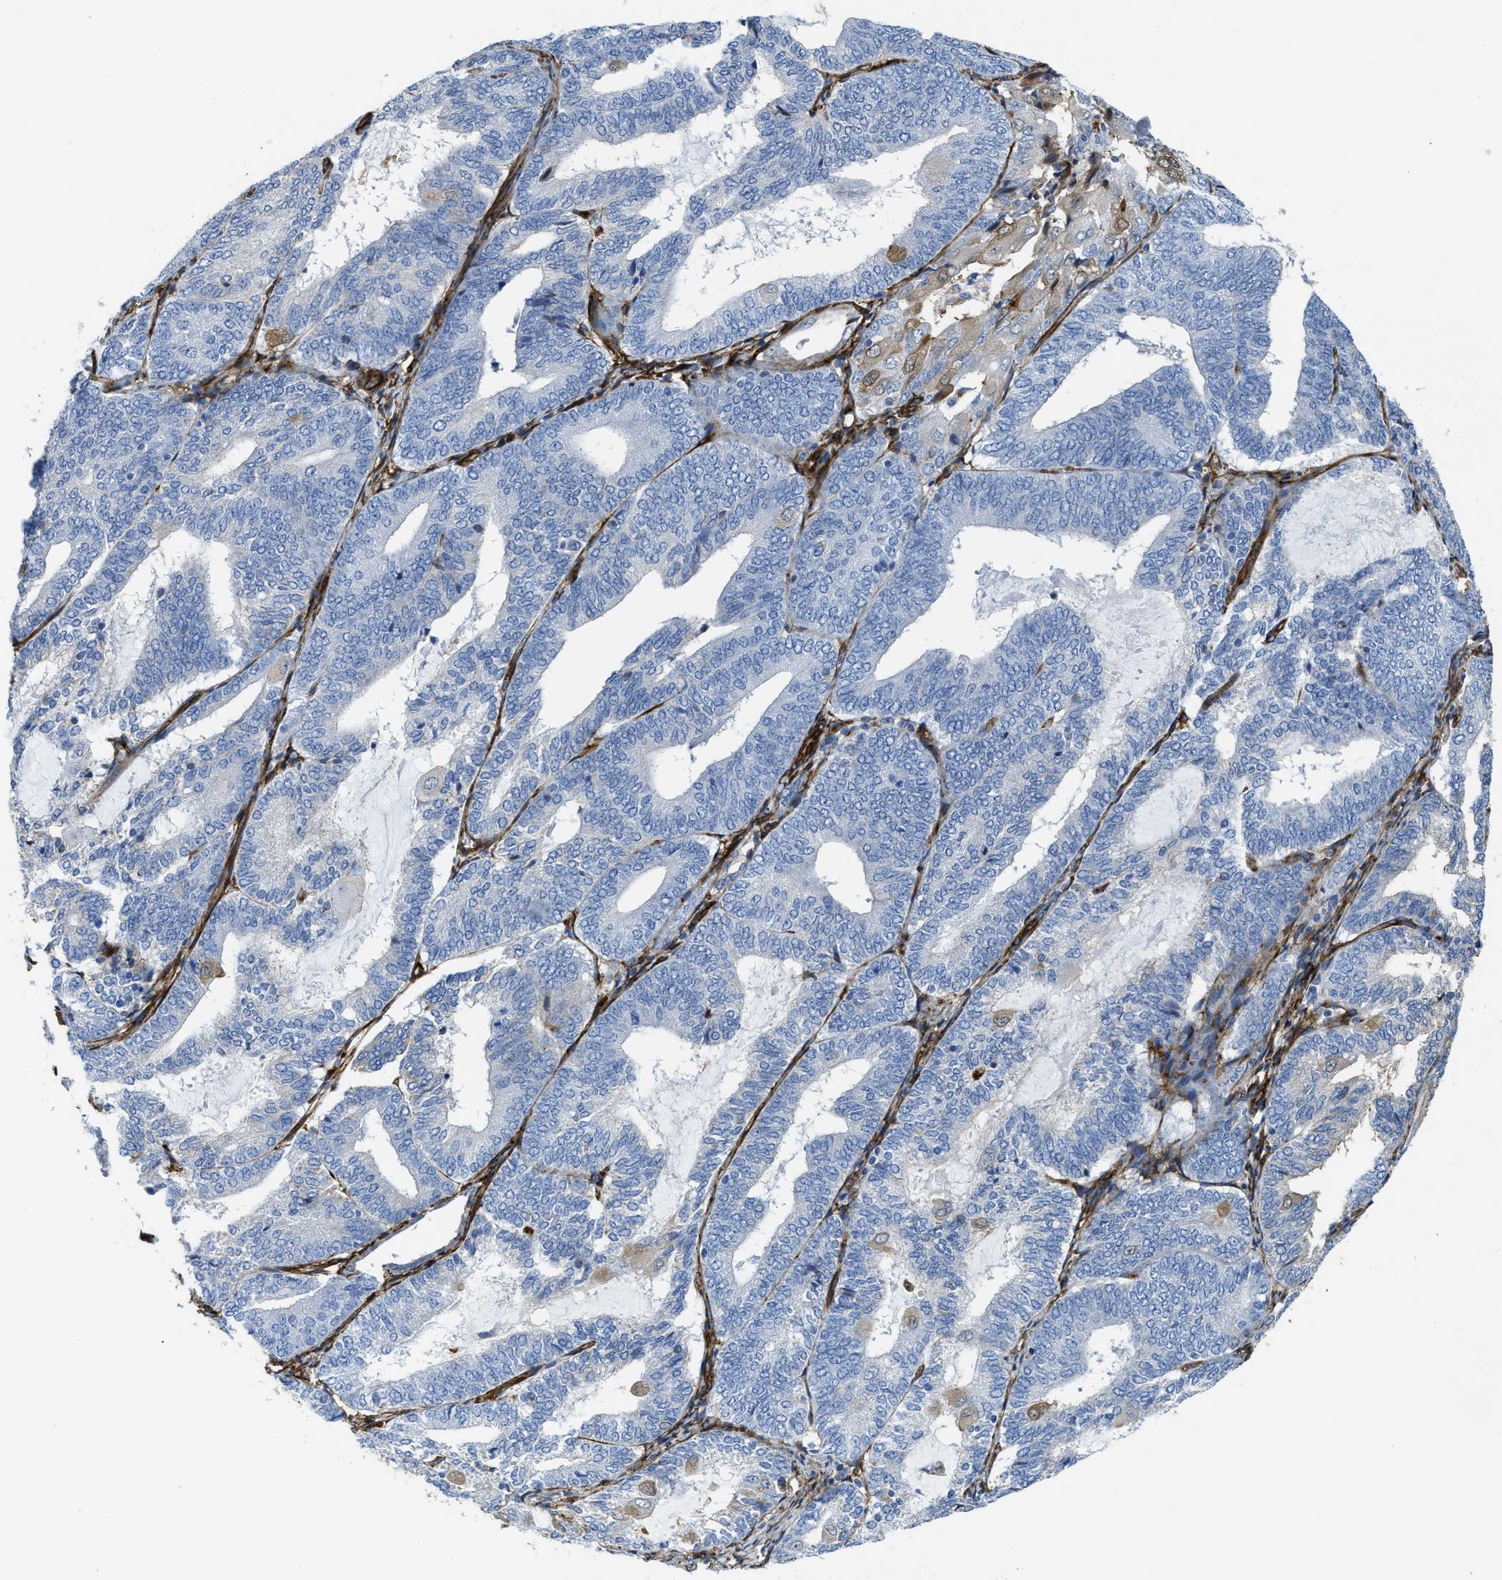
{"staining": {"intensity": "negative", "quantity": "none", "location": "none"}, "tissue": "endometrial cancer", "cell_type": "Tumor cells", "image_type": "cancer", "snomed": [{"axis": "morphology", "description": "Adenocarcinoma, NOS"}, {"axis": "topography", "description": "Endometrium"}], "caption": "IHC of human endometrial adenocarcinoma demonstrates no positivity in tumor cells.", "gene": "NAB1", "patient": {"sex": "female", "age": 81}}